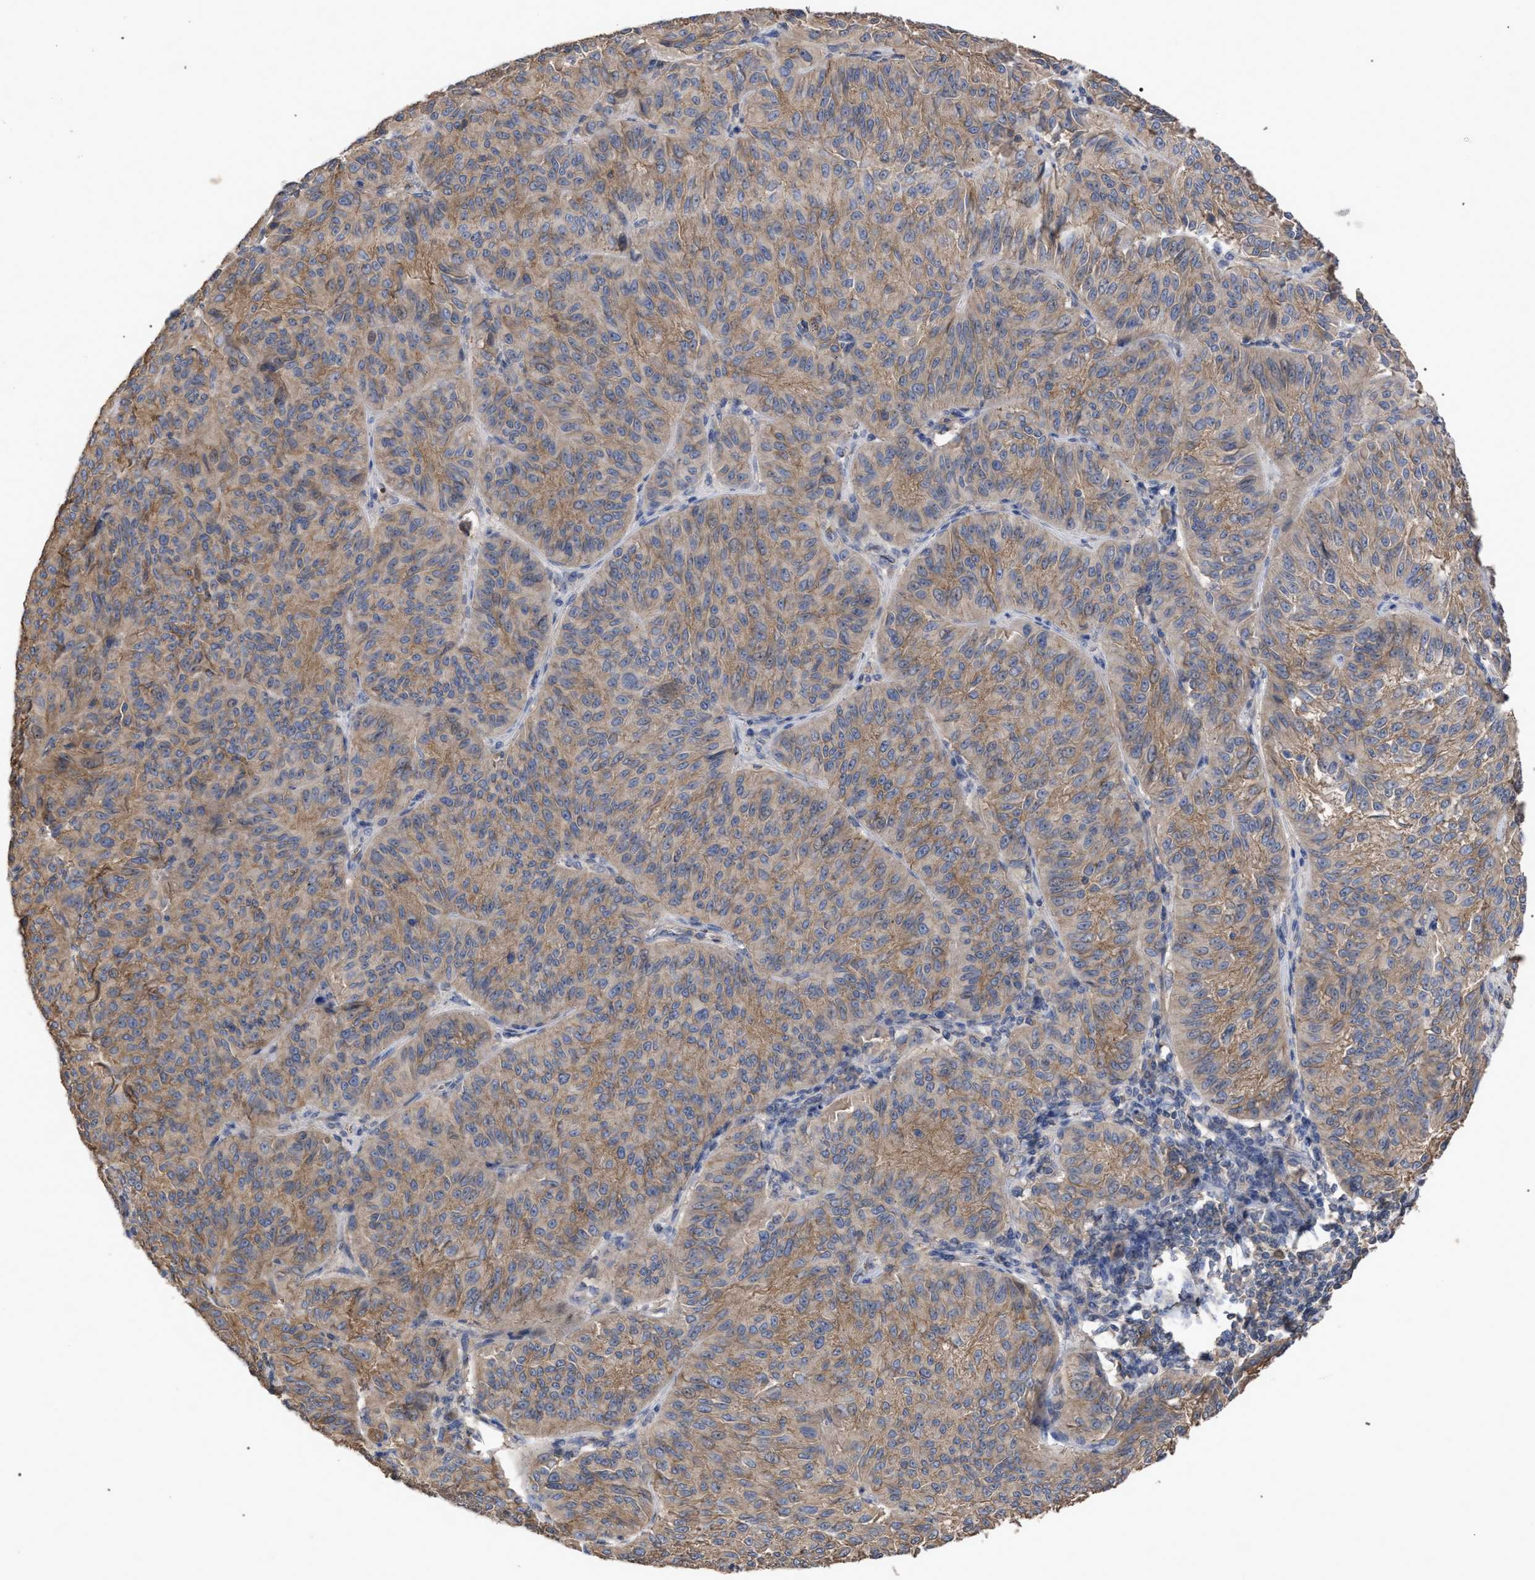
{"staining": {"intensity": "moderate", "quantity": ">75%", "location": "cytoplasmic/membranous"}, "tissue": "melanoma", "cell_type": "Tumor cells", "image_type": "cancer", "snomed": [{"axis": "morphology", "description": "Malignant melanoma, NOS"}, {"axis": "topography", "description": "Skin"}], "caption": "Moderate cytoplasmic/membranous positivity for a protein is identified in about >75% of tumor cells of malignant melanoma using immunohistochemistry (IHC).", "gene": "BTN2A1", "patient": {"sex": "female", "age": 72}}